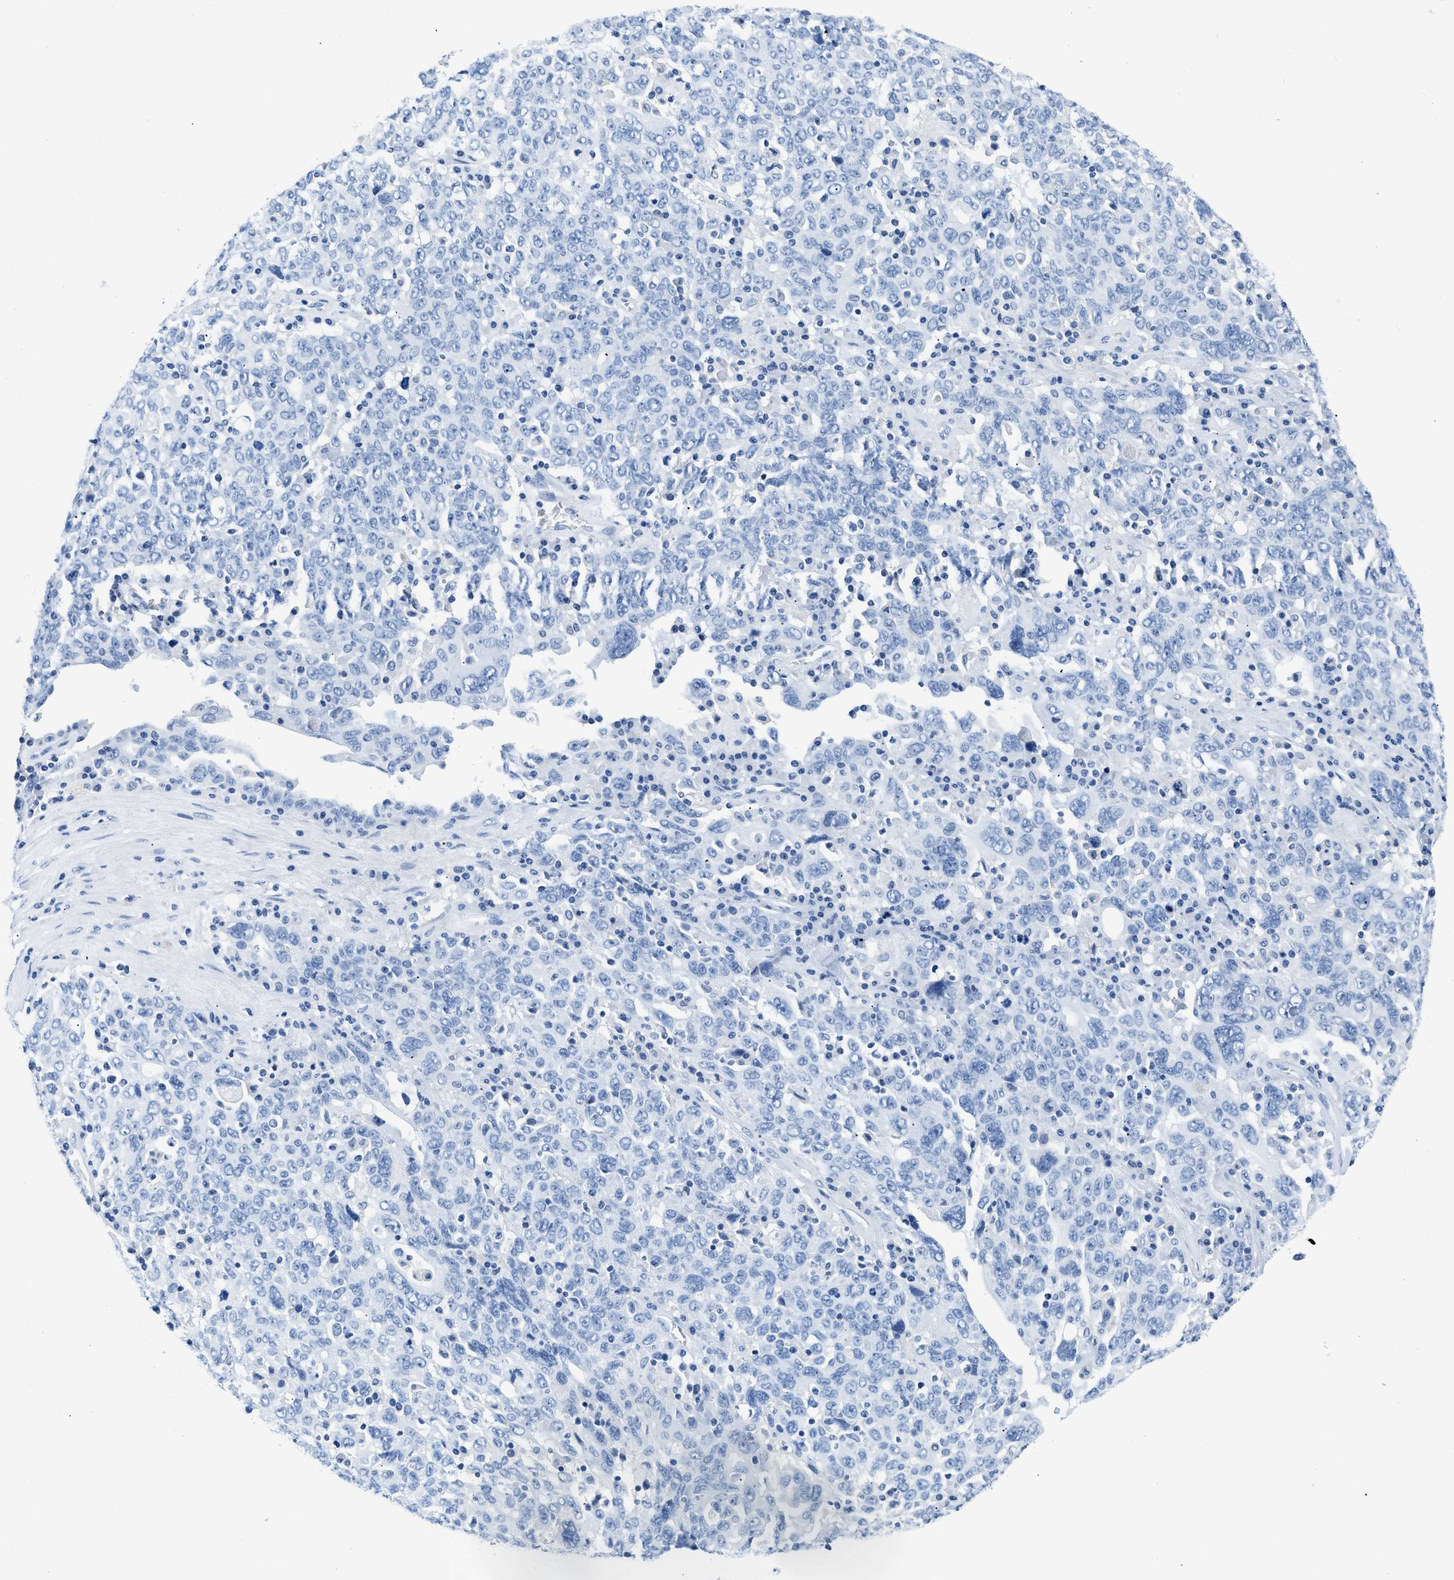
{"staining": {"intensity": "negative", "quantity": "none", "location": "none"}, "tissue": "ovarian cancer", "cell_type": "Tumor cells", "image_type": "cancer", "snomed": [{"axis": "morphology", "description": "Carcinoma, endometroid"}, {"axis": "topography", "description": "Ovary"}], "caption": "IHC photomicrograph of ovarian endometroid carcinoma stained for a protein (brown), which displays no positivity in tumor cells.", "gene": "NFATC2", "patient": {"sex": "female", "age": 62}}